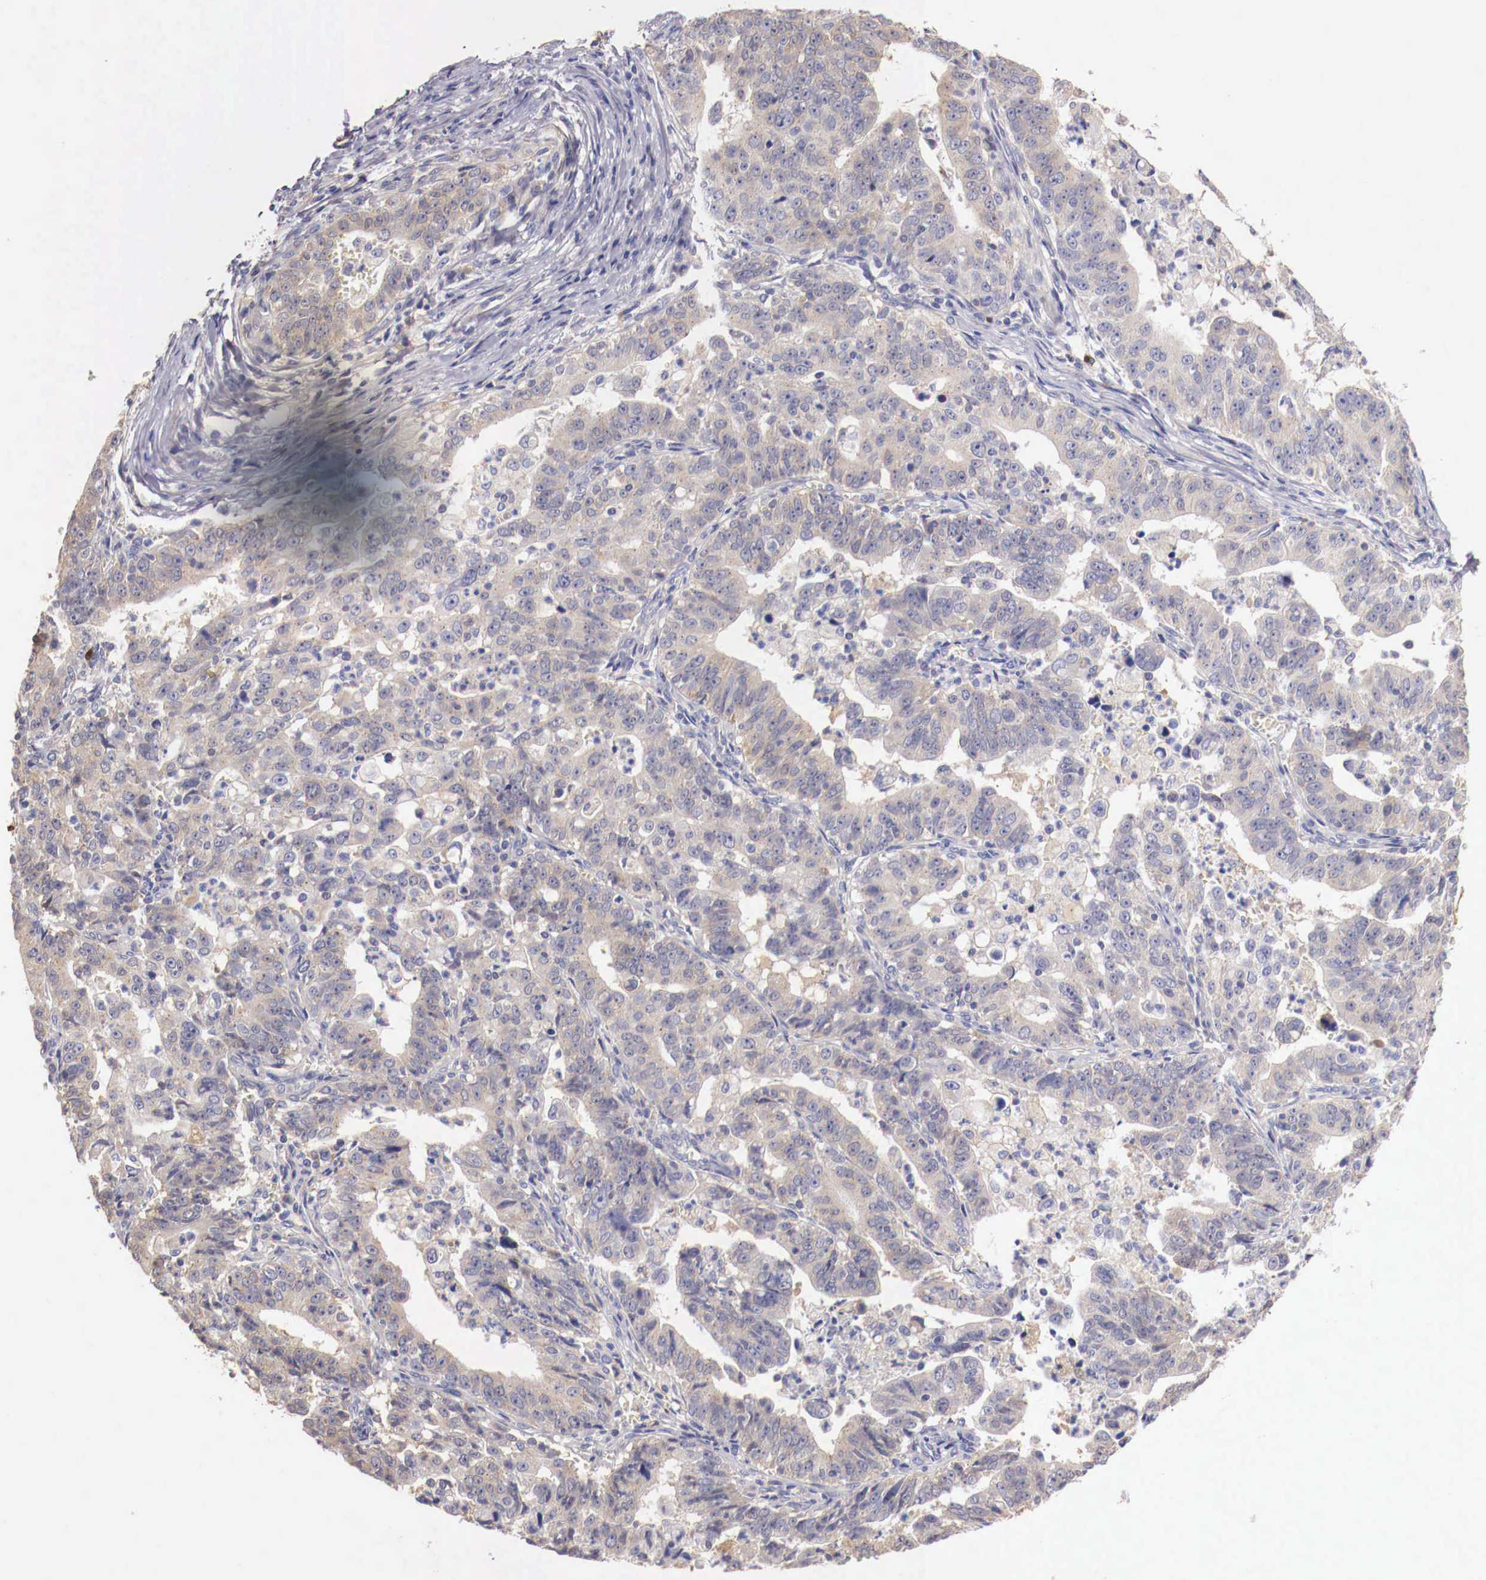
{"staining": {"intensity": "weak", "quantity": ">75%", "location": "cytoplasmic/membranous"}, "tissue": "stomach cancer", "cell_type": "Tumor cells", "image_type": "cancer", "snomed": [{"axis": "morphology", "description": "Adenocarcinoma, NOS"}, {"axis": "topography", "description": "Stomach, upper"}], "caption": "Stomach adenocarcinoma stained with immunohistochemistry displays weak cytoplasmic/membranous positivity in about >75% of tumor cells.", "gene": "PITPNA", "patient": {"sex": "female", "age": 50}}